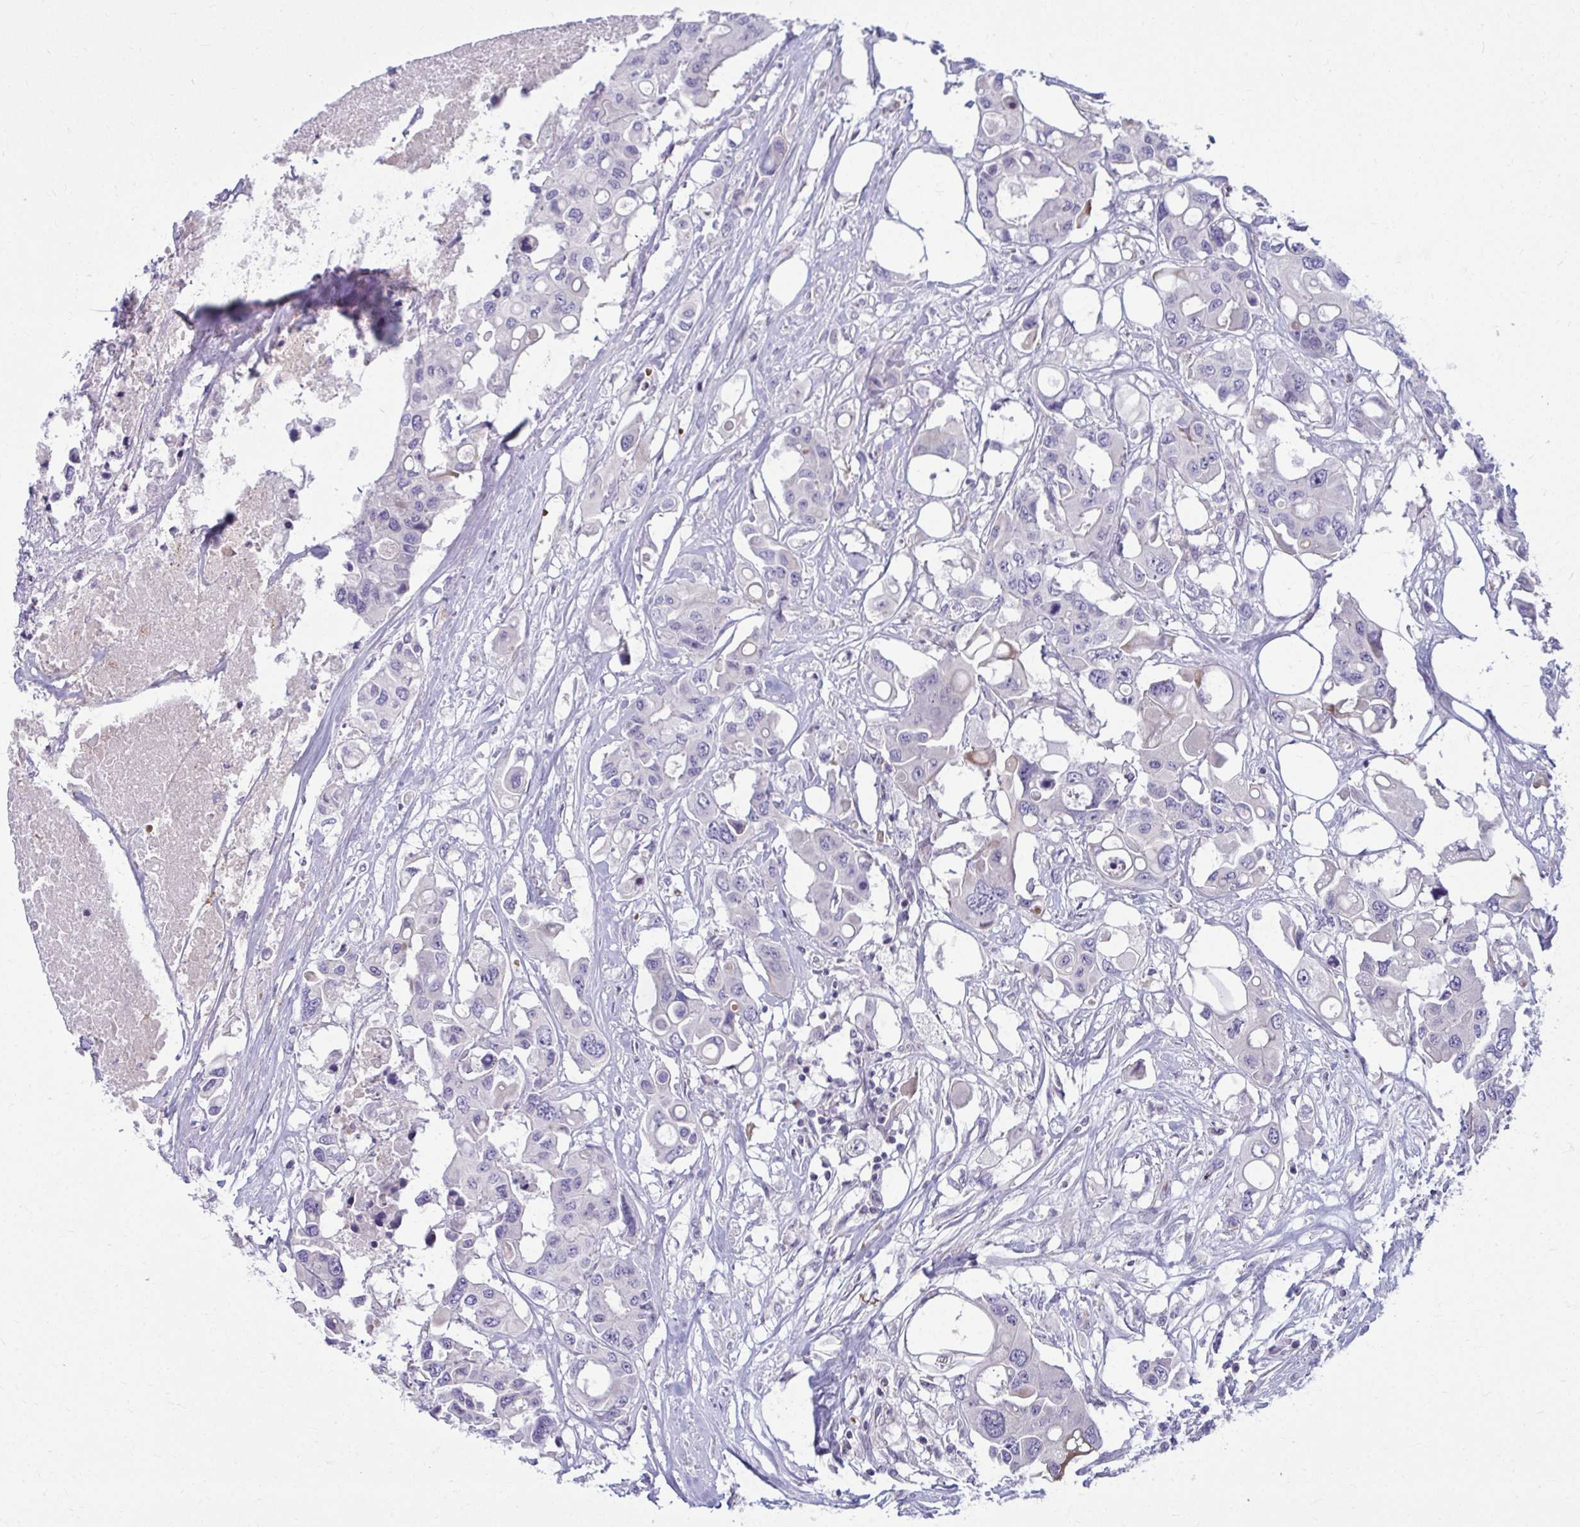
{"staining": {"intensity": "negative", "quantity": "none", "location": "none"}, "tissue": "colorectal cancer", "cell_type": "Tumor cells", "image_type": "cancer", "snomed": [{"axis": "morphology", "description": "Adenocarcinoma, NOS"}, {"axis": "topography", "description": "Colon"}], "caption": "Histopathology image shows no significant protein expression in tumor cells of colorectal cancer (adenocarcinoma). (Immunohistochemistry (ihc), brightfield microscopy, high magnification).", "gene": "SLC14A1", "patient": {"sex": "male", "age": 77}}